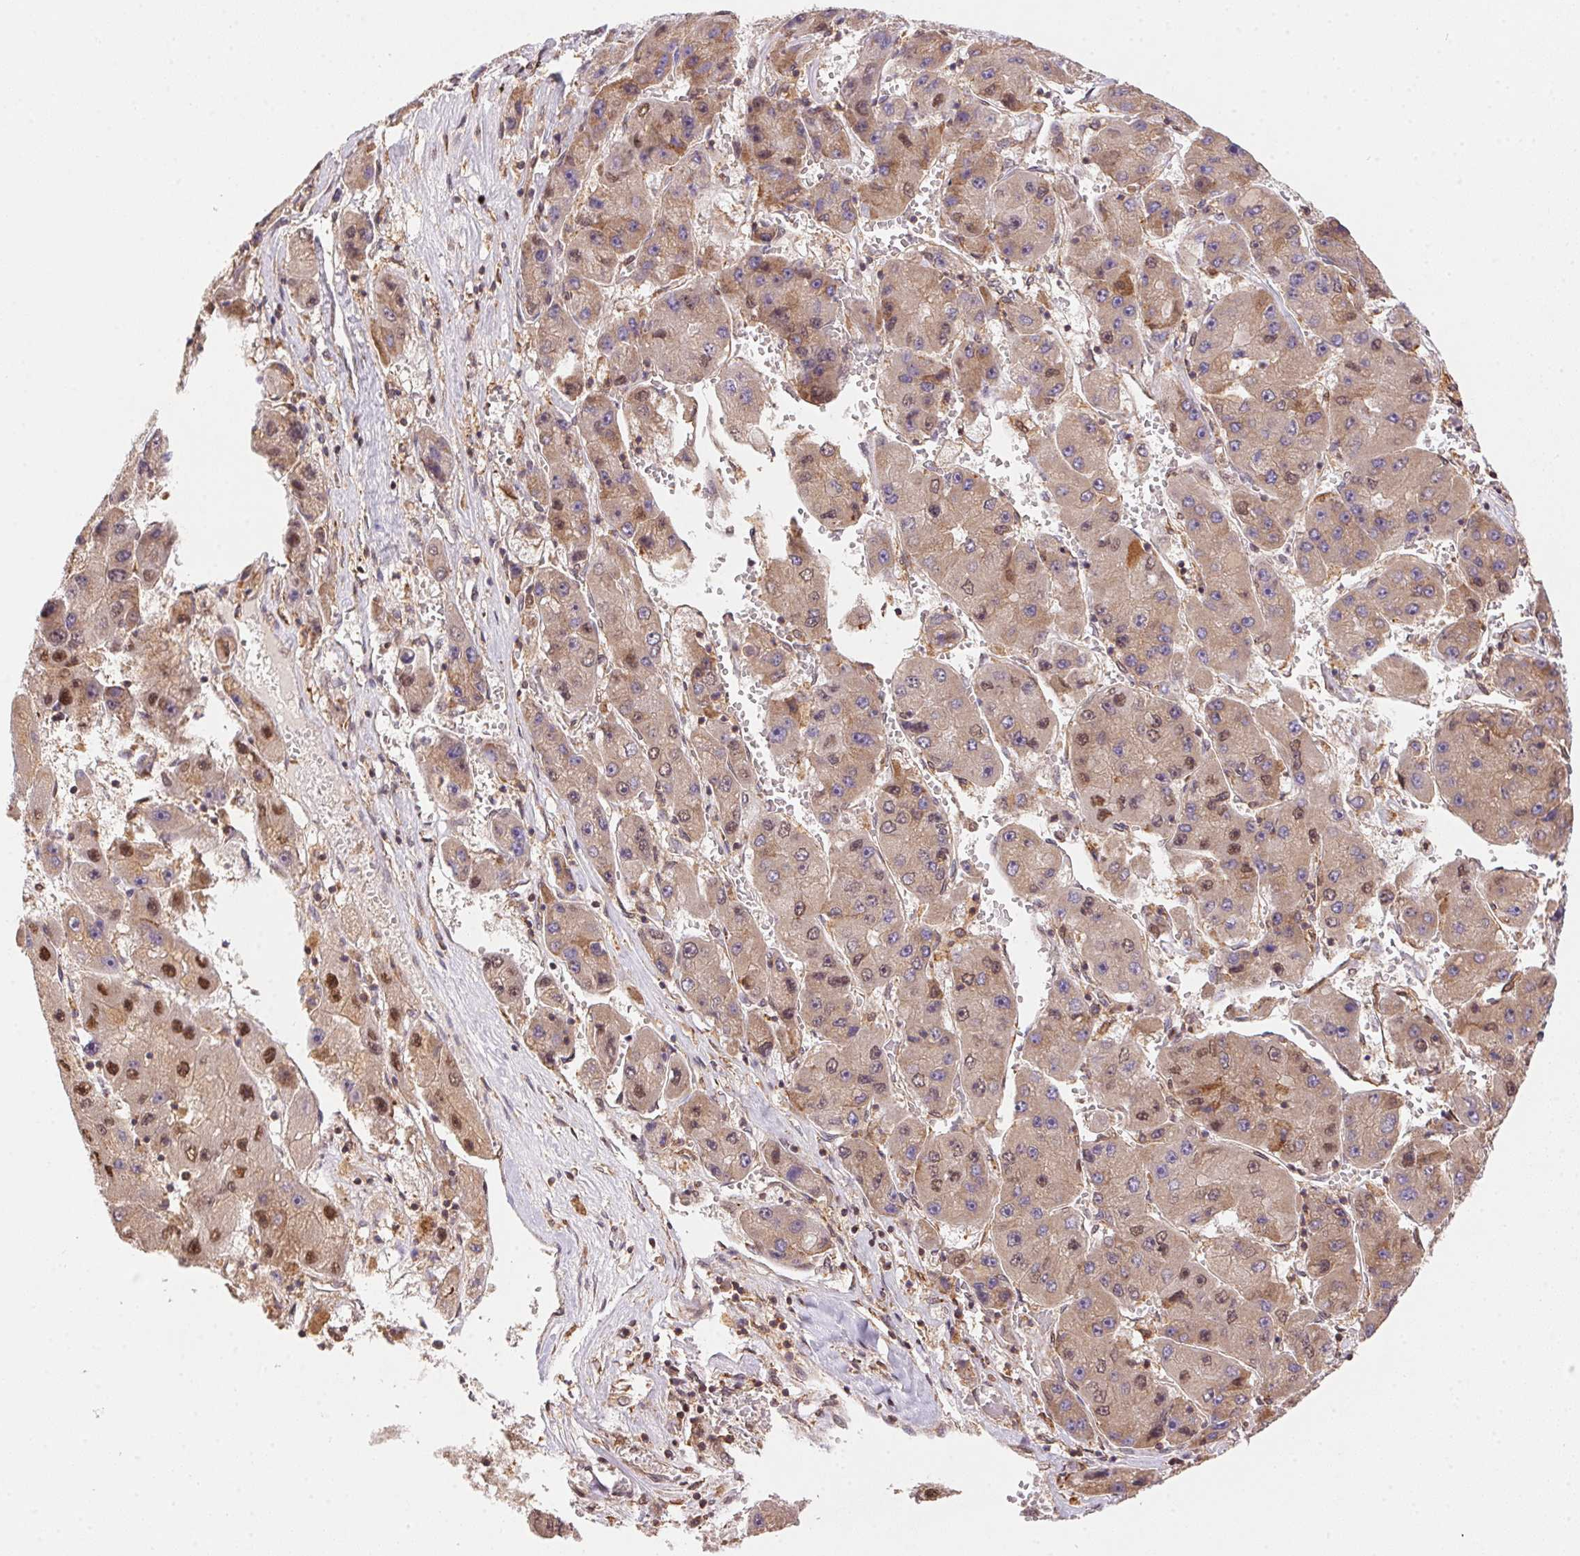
{"staining": {"intensity": "moderate", "quantity": "25%-75%", "location": "nuclear"}, "tissue": "liver cancer", "cell_type": "Tumor cells", "image_type": "cancer", "snomed": [{"axis": "morphology", "description": "Carcinoma, Hepatocellular, NOS"}, {"axis": "topography", "description": "Liver"}], "caption": "Brown immunohistochemical staining in liver hepatocellular carcinoma shows moderate nuclear staining in about 25%-75% of tumor cells.", "gene": "MEX3D", "patient": {"sex": "female", "age": 61}}